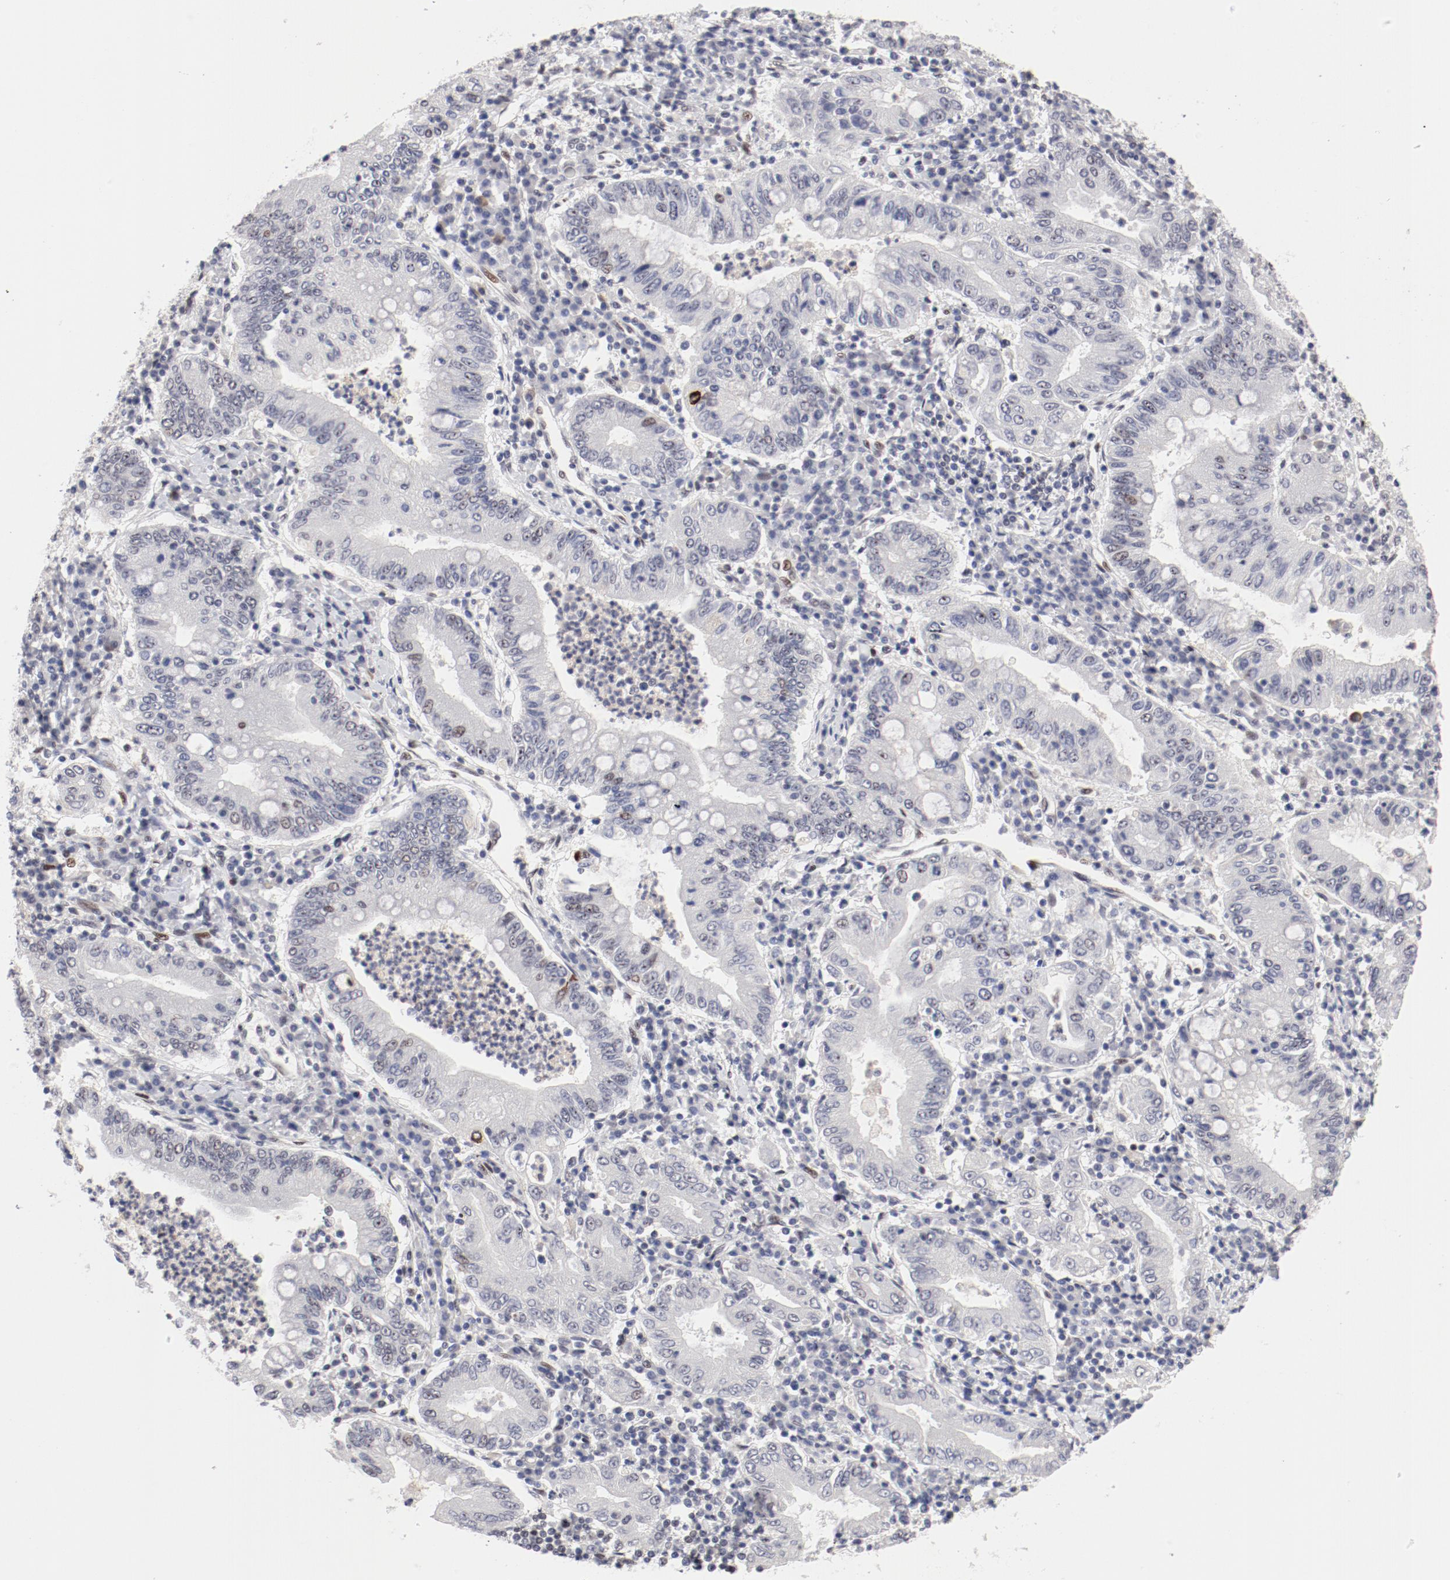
{"staining": {"intensity": "weak", "quantity": "<25%", "location": "cytoplasmic/membranous"}, "tissue": "stomach cancer", "cell_type": "Tumor cells", "image_type": "cancer", "snomed": [{"axis": "morphology", "description": "Normal tissue, NOS"}, {"axis": "morphology", "description": "Adenocarcinoma, NOS"}, {"axis": "topography", "description": "Esophagus"}, {"axis": "topography", "description": "Stomach, upper"}, {"axis": "topography", "description": "Peripheral nerve tissue"}], "caption": "This is a histopathology image of immunohistochemistry (IHC) staining of stomach cancer, which shows no staining in tumor cells. (Immunohistochemistry, brightfield microscopy, high magnification).", "gene": "FSCB", "patient": {"sex": "male", "age": 62}}